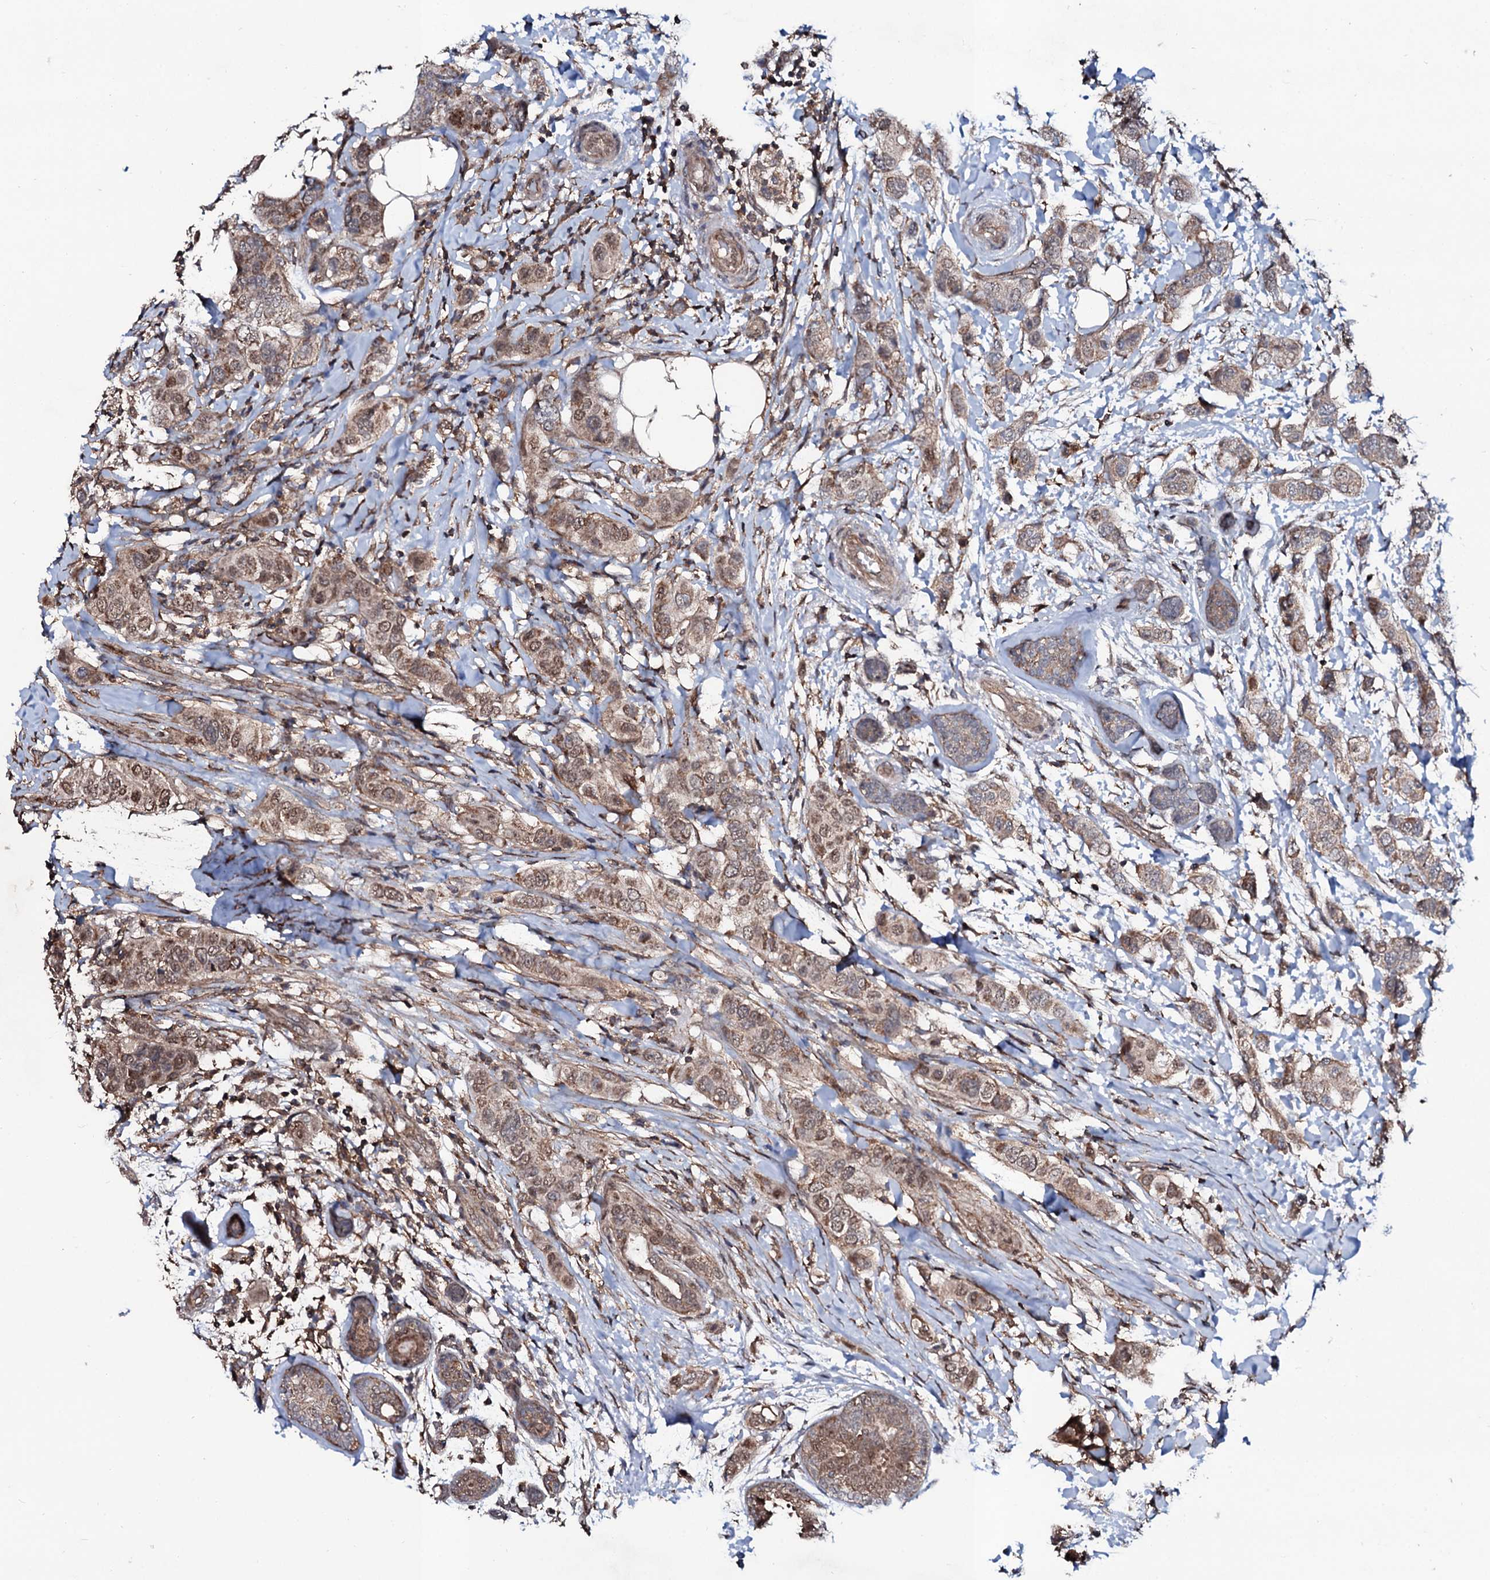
{"staining": {"intensity": "moderate", "quantity": "25%-75%", "location": "cytoplasmic/membranous,nuclear"}, "tissue": "breast cancer", "cell_type": "Tumor cells", "image_type": "cancer", "snomed": [{"axis": "morphology", "description": "Lobular carcinoma"}, {"axis": "topography", "description": "Breast"}], "caption": "Human breast cancer (lobular carcinoma) stained with a protein marker demonstrates moderate staining in tumor cells.", "gene": "COG6", "patient": {"sex": "female", "age": 51}}